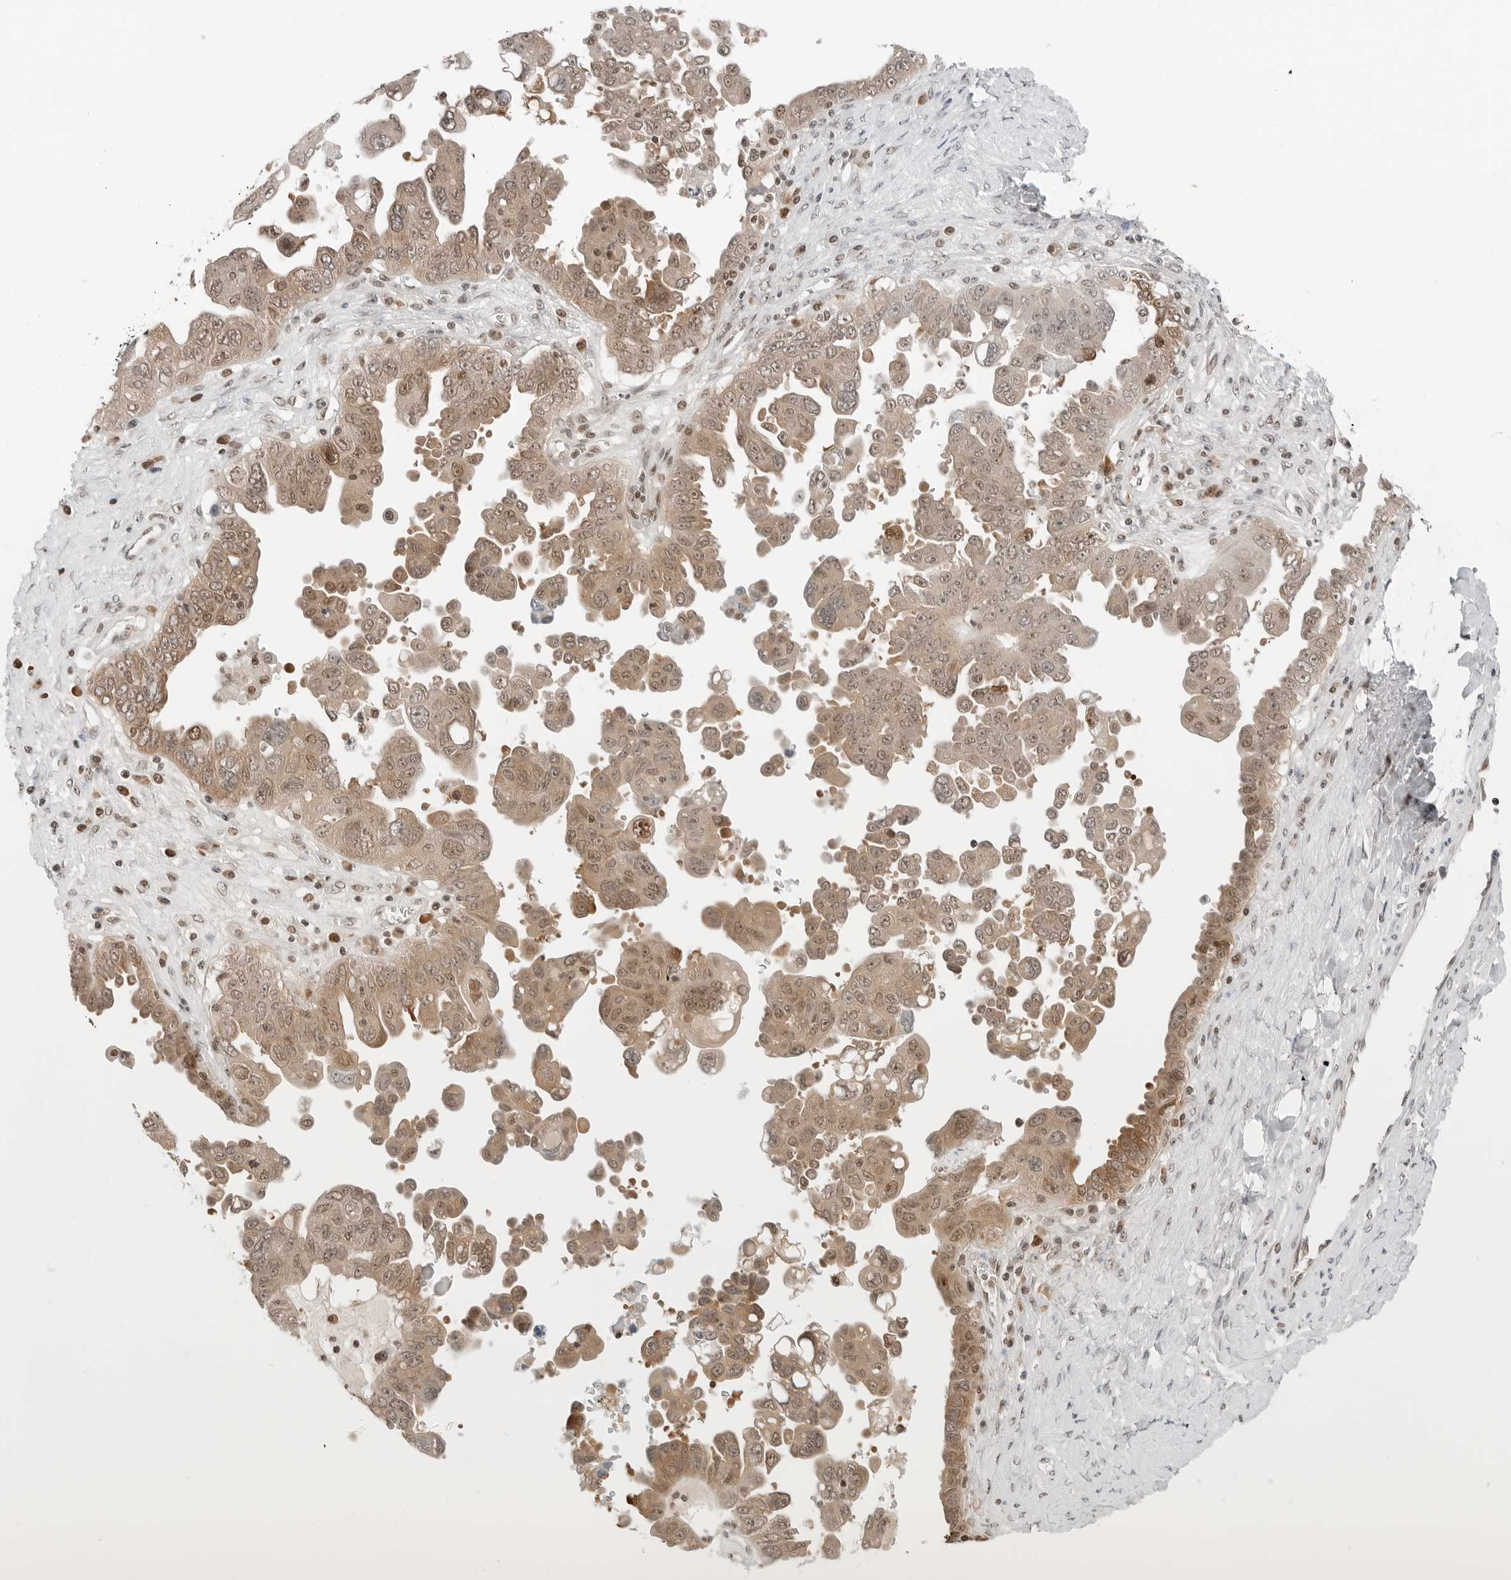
{"staining": {"intensity": "moderate", "quantity": ">75%", "location": "cytoplasmic/membranous,nuclear"}, "tissue": "ovarian cancer", "cell_type": "Tumor cells", "image_type": "cancer", "snomed": [{"axis": "morphology", "description": "Carcinoma, endometroid"}, {"axis": "topography", "description": "Ovary"}], "caption": "DAB (3,3'-diaminobenzidine) immunohistochemical staining of ovarian endometroid carcinoma reveals moderate cytoplasmic/membranous and nuclear protein staining in approximately >75% of tumor cells.", "gene": "CRTC2", "patient": {"sex": "female", "age": 62}}